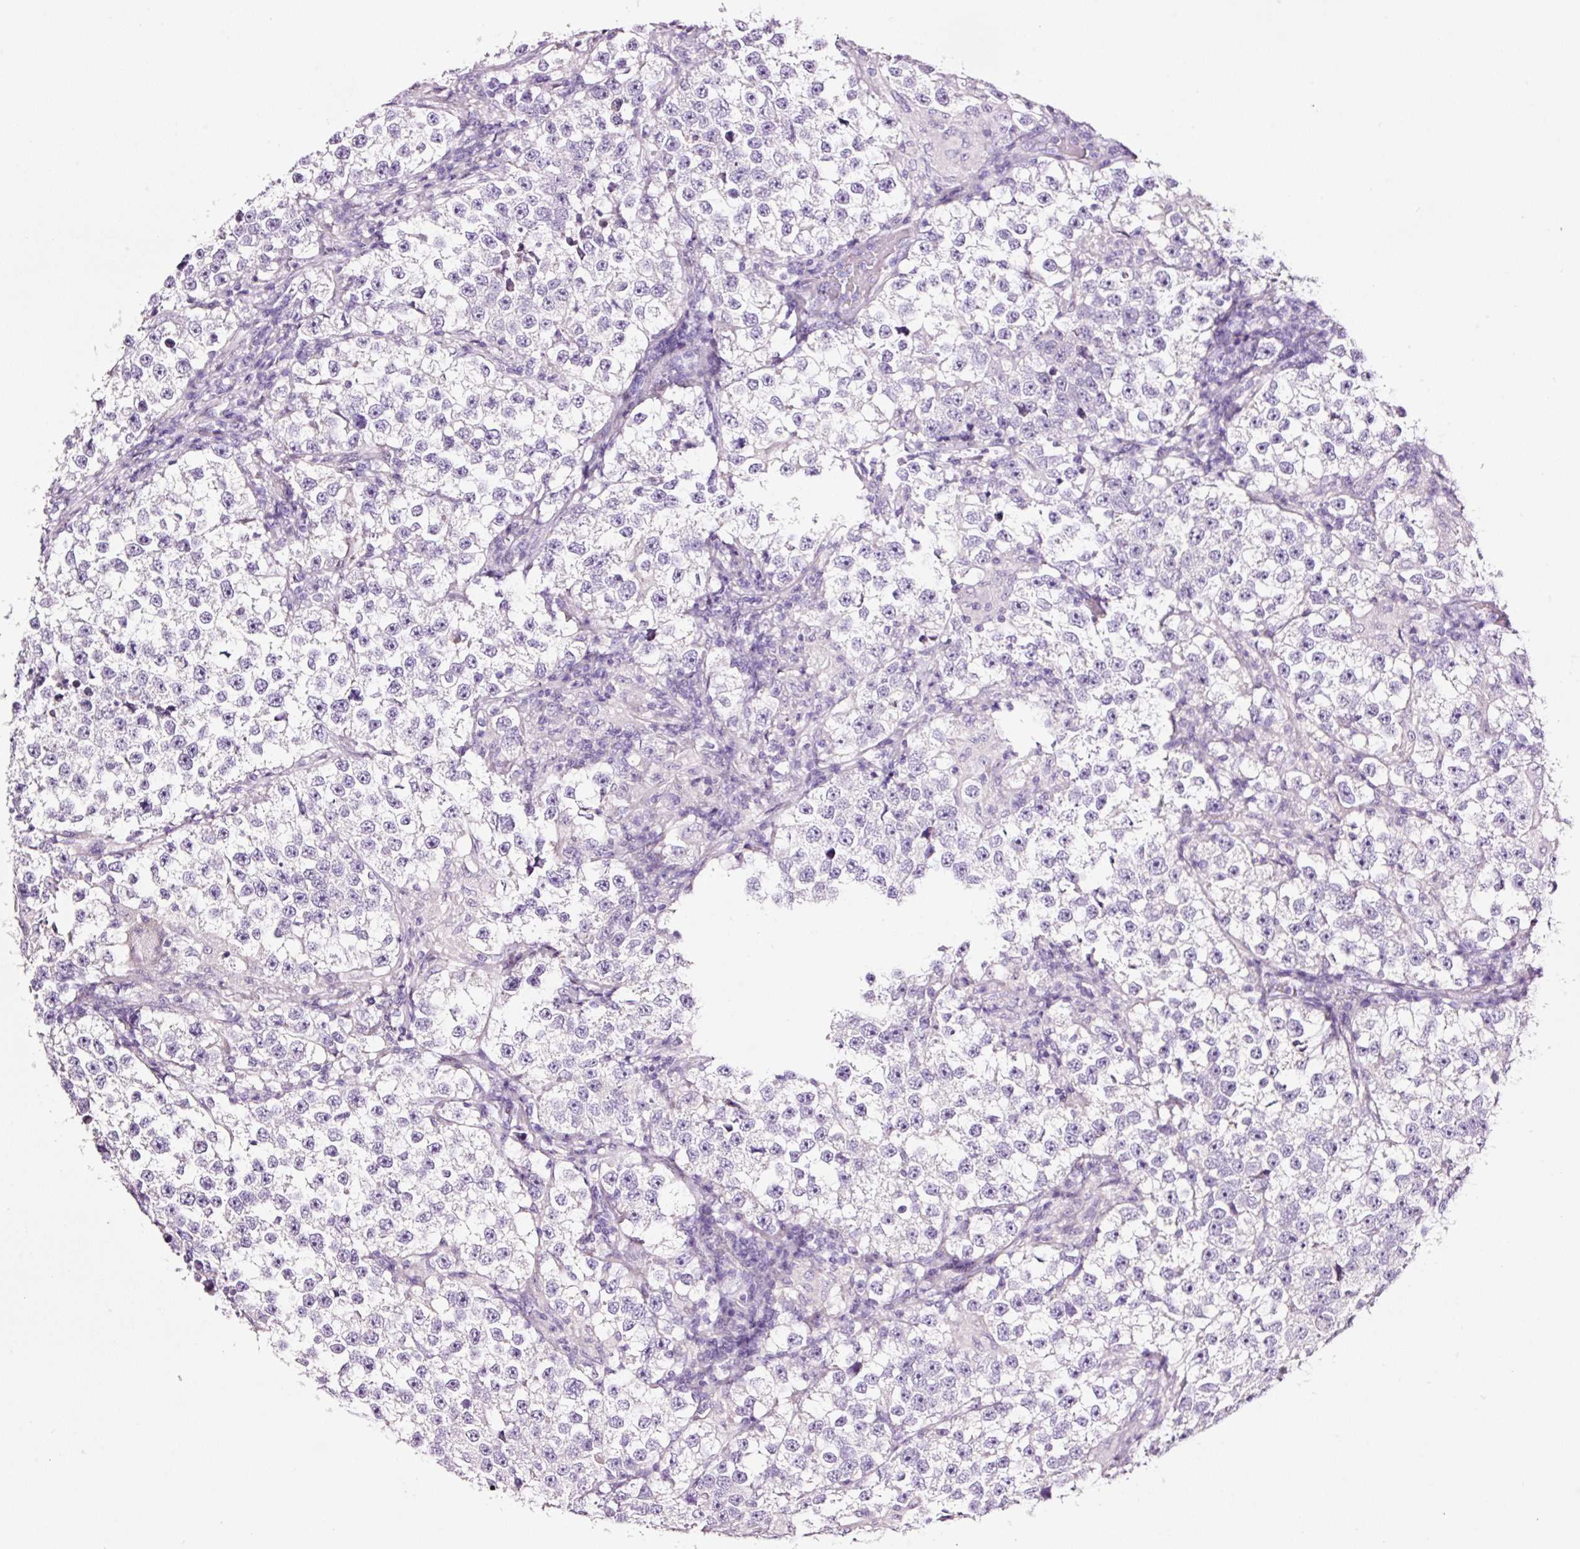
{"staining": {"intensity": "negative", "quantity": "none", "location": "none"}, "tissue": "testis cancer", "cell_type": "Tumor cells", "image_type": "cancer", "snomed": [{"axis": "morphology", "description": "Seminoma, NOS"}, {"axis": "topography", "description": "Testis"}], "caption": "Tumor cells show no significant positivity in testis cancer. Nuclei are stained in blue.", "gene": "PAM", "patient": {"sex": "male", "age": 46}}